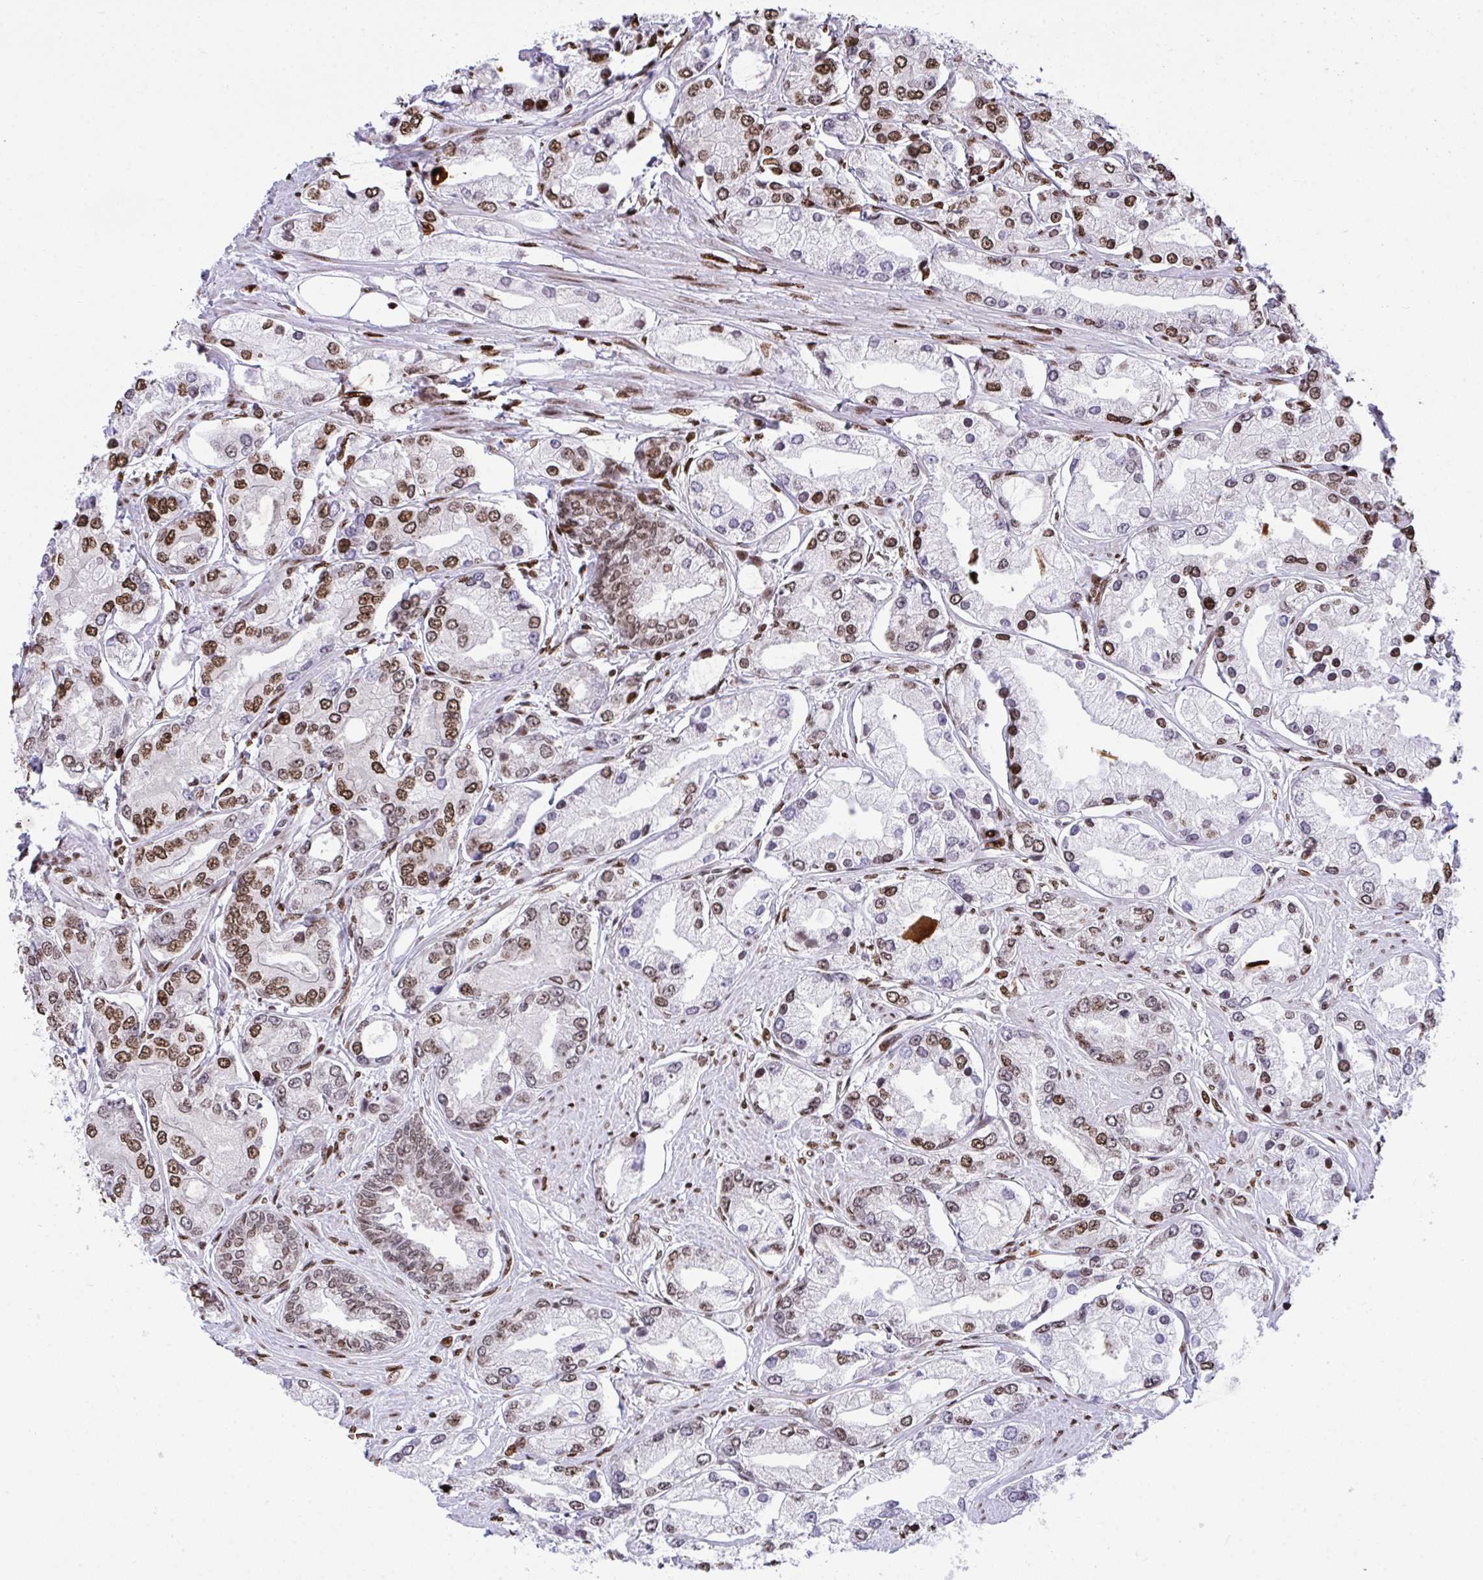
{"staining": {"intensity": "moderate", "quantity": "25%-75%", "location": "nuclear"}, "tissue": "prostate cancer", "cell_type": "Tumor cells", "image_type": "cancer", "snomed": [{"axis": "morphology", "description": "Adenocarcinoma, High grade"}, {"axis": "topography", "description": "Prostate"}], "caption": "Protein analysis of prostate adenocarcinoma (high-grade) tissue reveals moderate nuclear expression in about 25%-75% of tumor cells.", "gene": "RAPGEF5", "patient": {"sex": "male", "age": 66}}